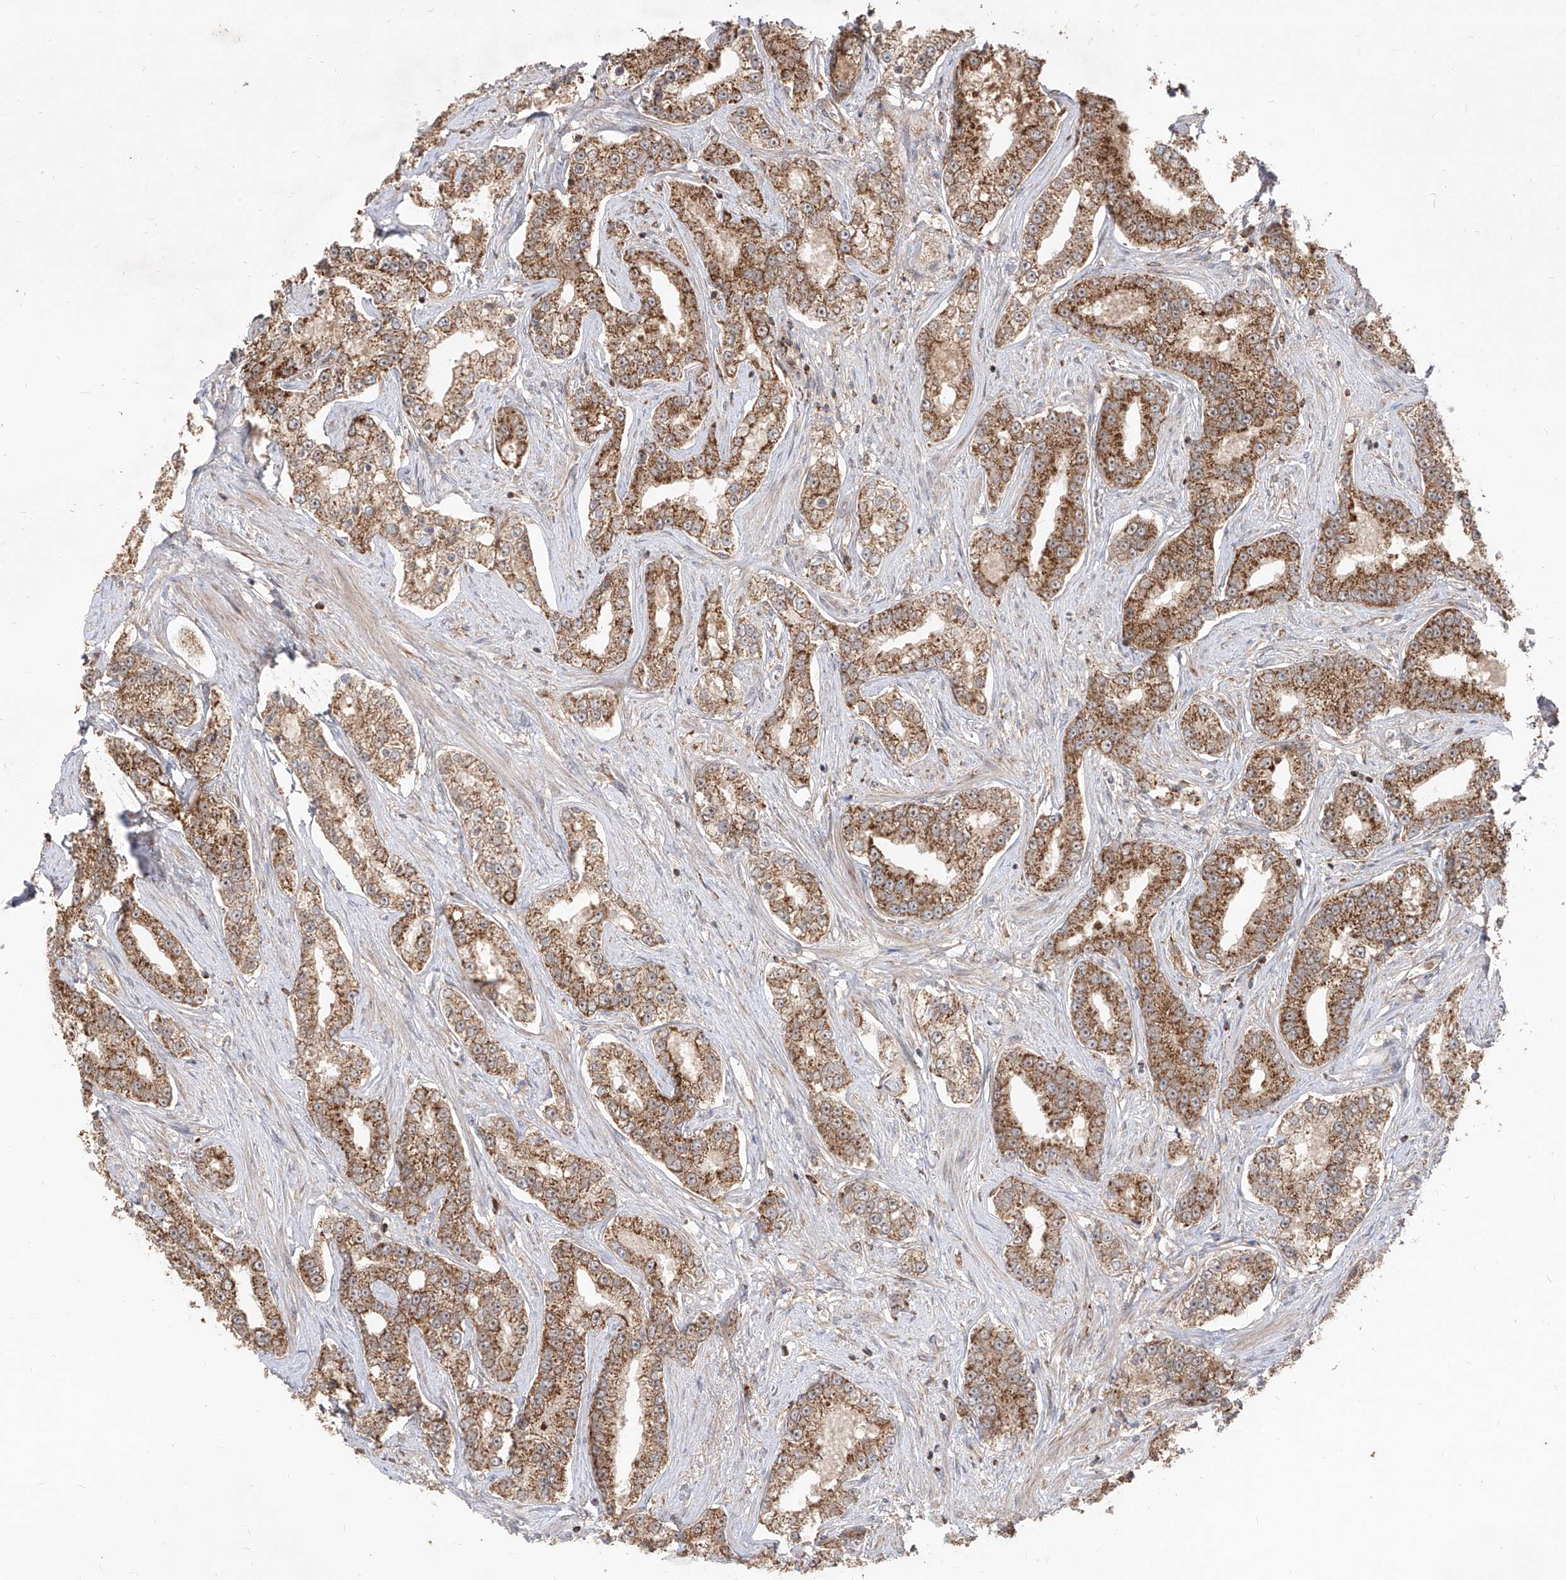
{"staining": {"intensity": "moderate", "quantity": ">75%", "location": "cytoplasmic/membranous"}, "tissue": "prostate cancer", "cell_type": "Tumor cells", "image_type": "cancer", "snomed": [{"axis": "morphology", "description": "Normal tissue, NOS"}, {"axis": "morphology", "description": "Adenocarcinoma, High grade"}, {"axis": "topography", "description": "Prostate"}], "caption": "Protein staining of prostate adenocarcinoma (high-grade) tissue reveals moderate cytoplasmic/membranous staining in about >75% of tumor cells.", "gene": "AIM2", "patient": {"sex": "male", "age": 83}}